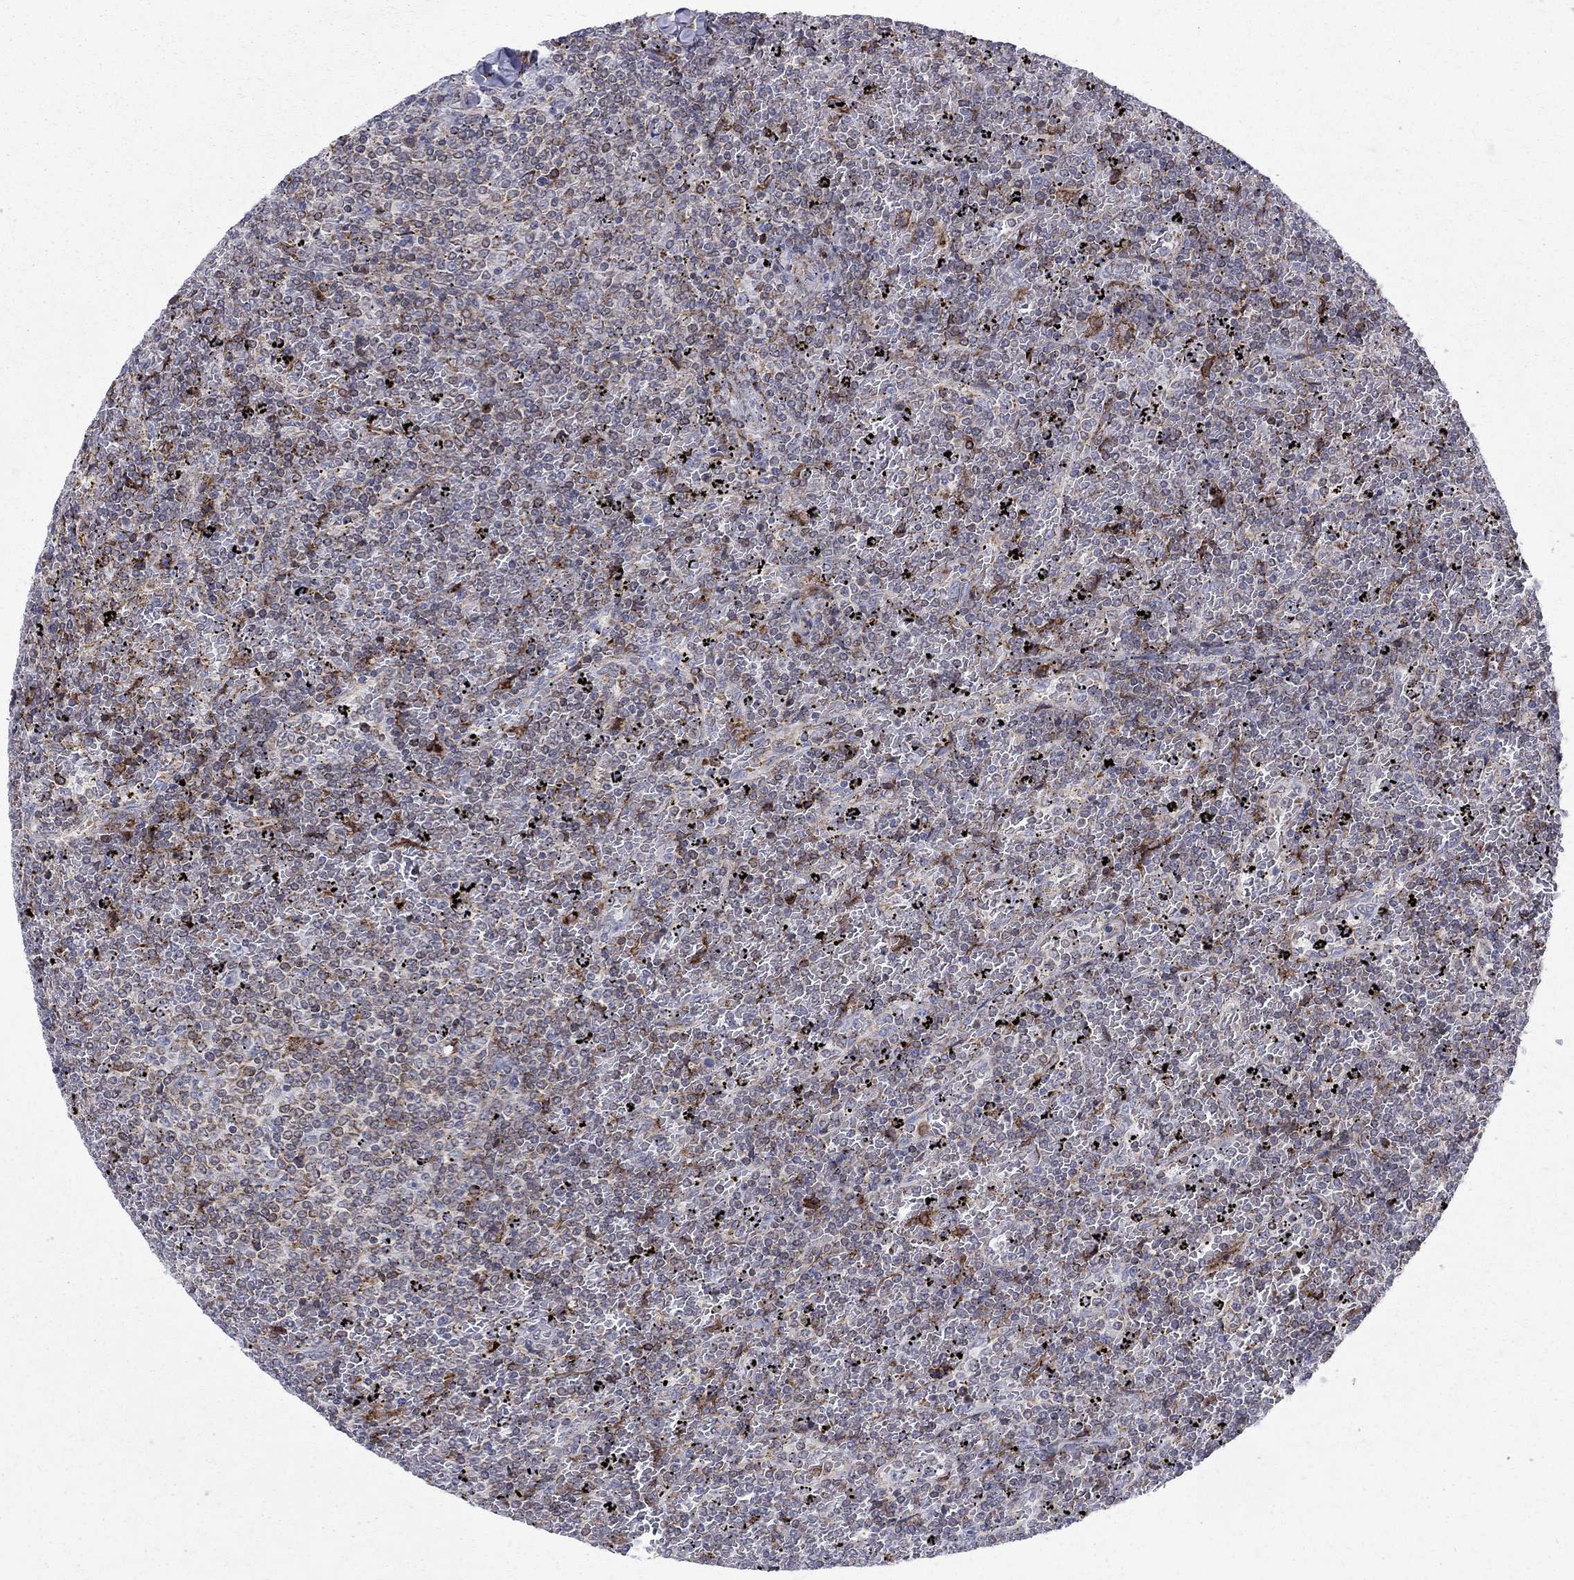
{"staining": {"intensity": "moderate", "quantity": "<25%", "location": "cytoplasmic/membranous,nuclear"}, "tissue": "lymphoma", "cell_type": "Tumor cells", "image_type": "cancer", "snomed": [{"axis": "morphology", "description": "Malignant lymphoma, non-Hodgkin's type, Low grade"}, {"axis": "topography", "description": "Spleen"}], "caption": "Protein staining by immunohistochemistry (IHC) exhibits moderate cytoplasmic/membranous and nuclear expression in approximately <25% of tumor cells in lymphoma.", "gene": "CAB39L", "patient": {"sex": "female", "age": 77}}